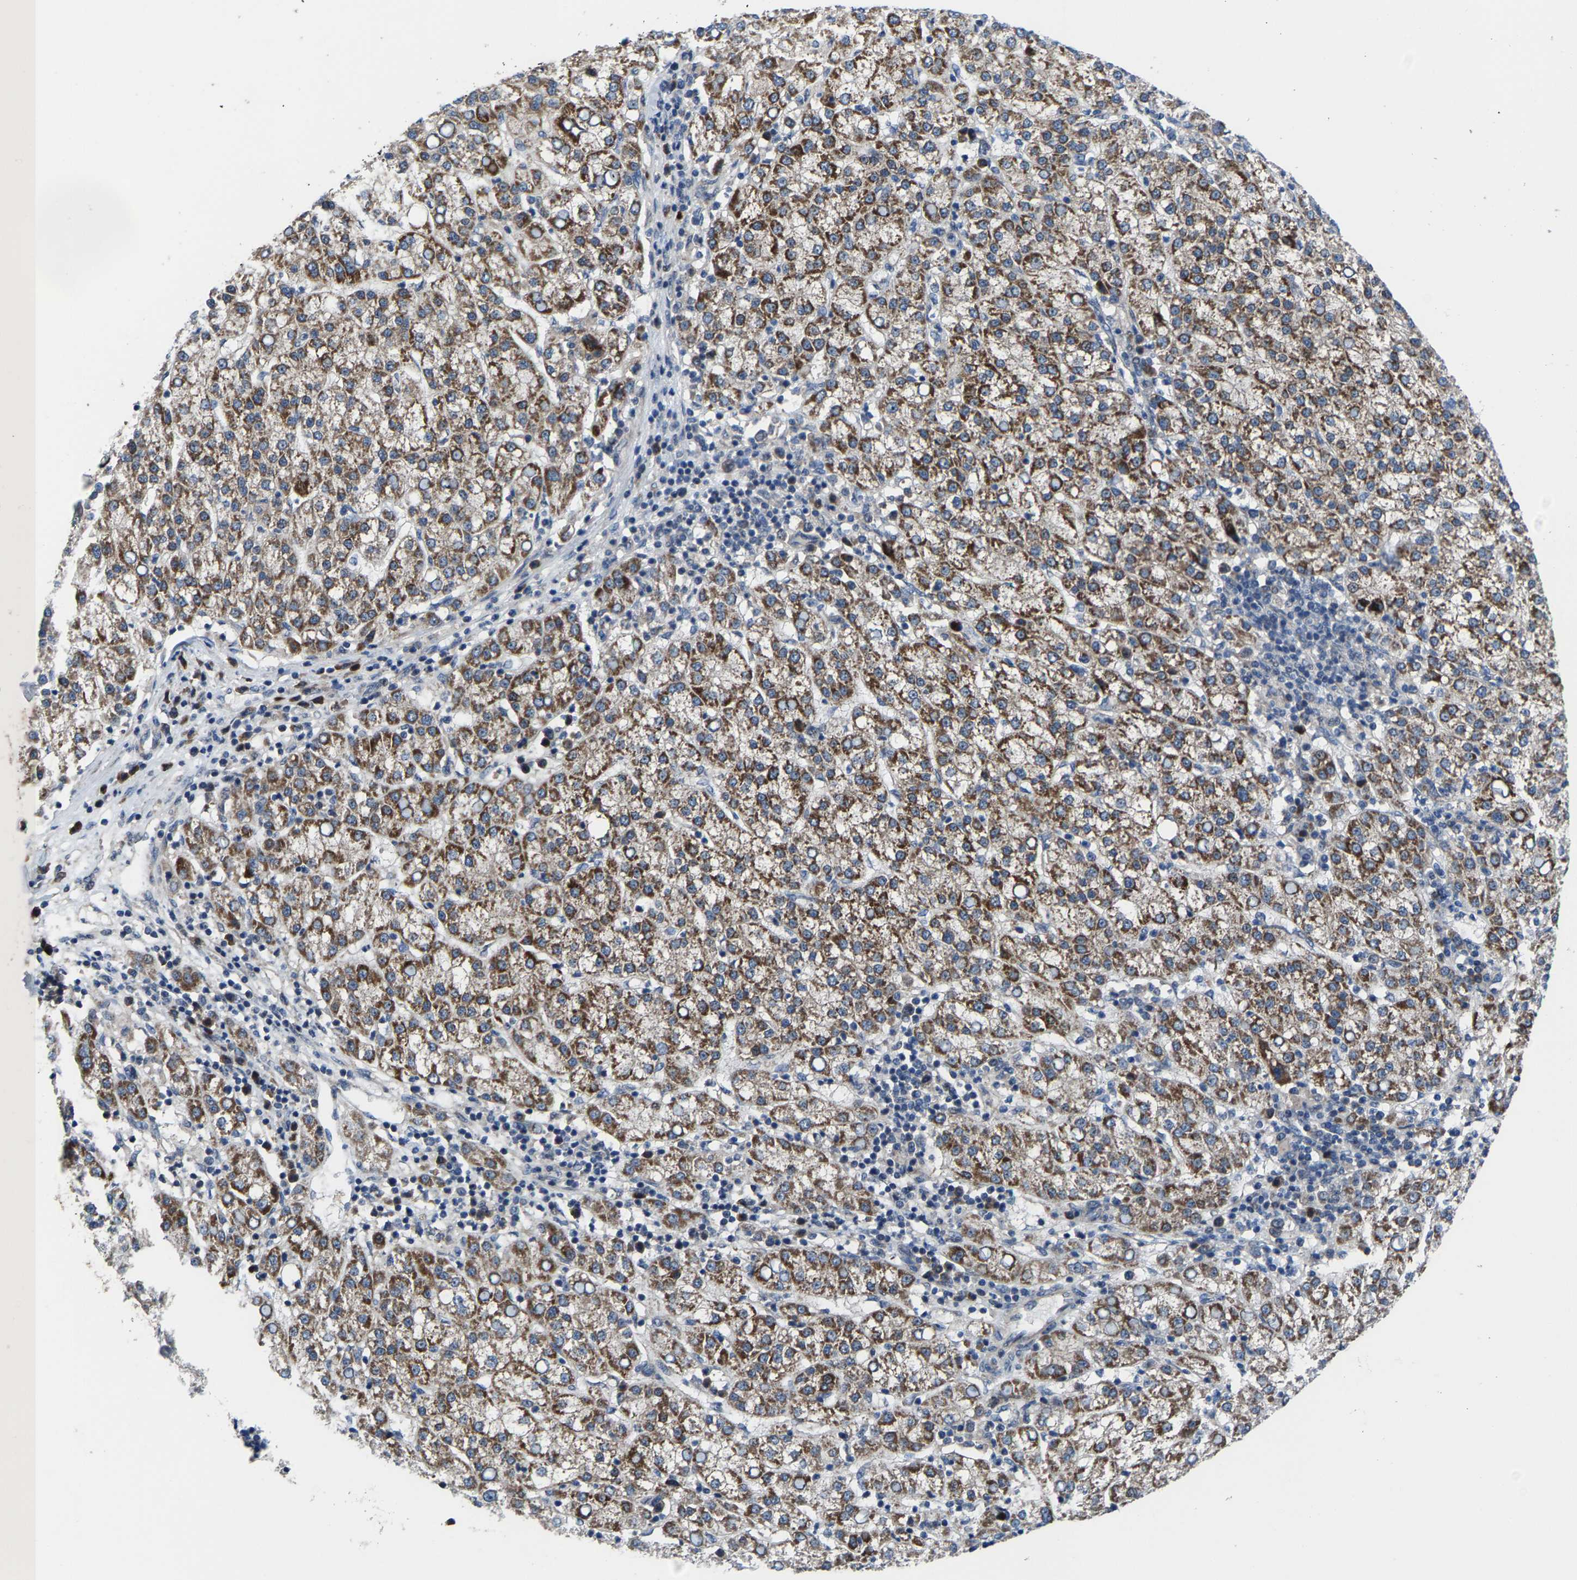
{"staining": {"intensity": "moderate", "quantity": ">75%", "location": "cytoplasmic/membranous"}, "tissue": "liver cancer", "cell_type": "Tumor cells", "image_type": "cancer", "snomed": [{"axis": "morphology", "description": "Carcinoma, Hepatocellular, NOS"}, {"axis": "topography", "description": "Liver"}], "caption": "Approximately >75% of tumor cells in liver hepatocellular carcinoma exhibit moderate cytoplasmic/membranous protein positivity as visualized by brown immunohistochemical staining.", "gene": "HAUS6", "patient": {"sex": "female", "age": 58}}